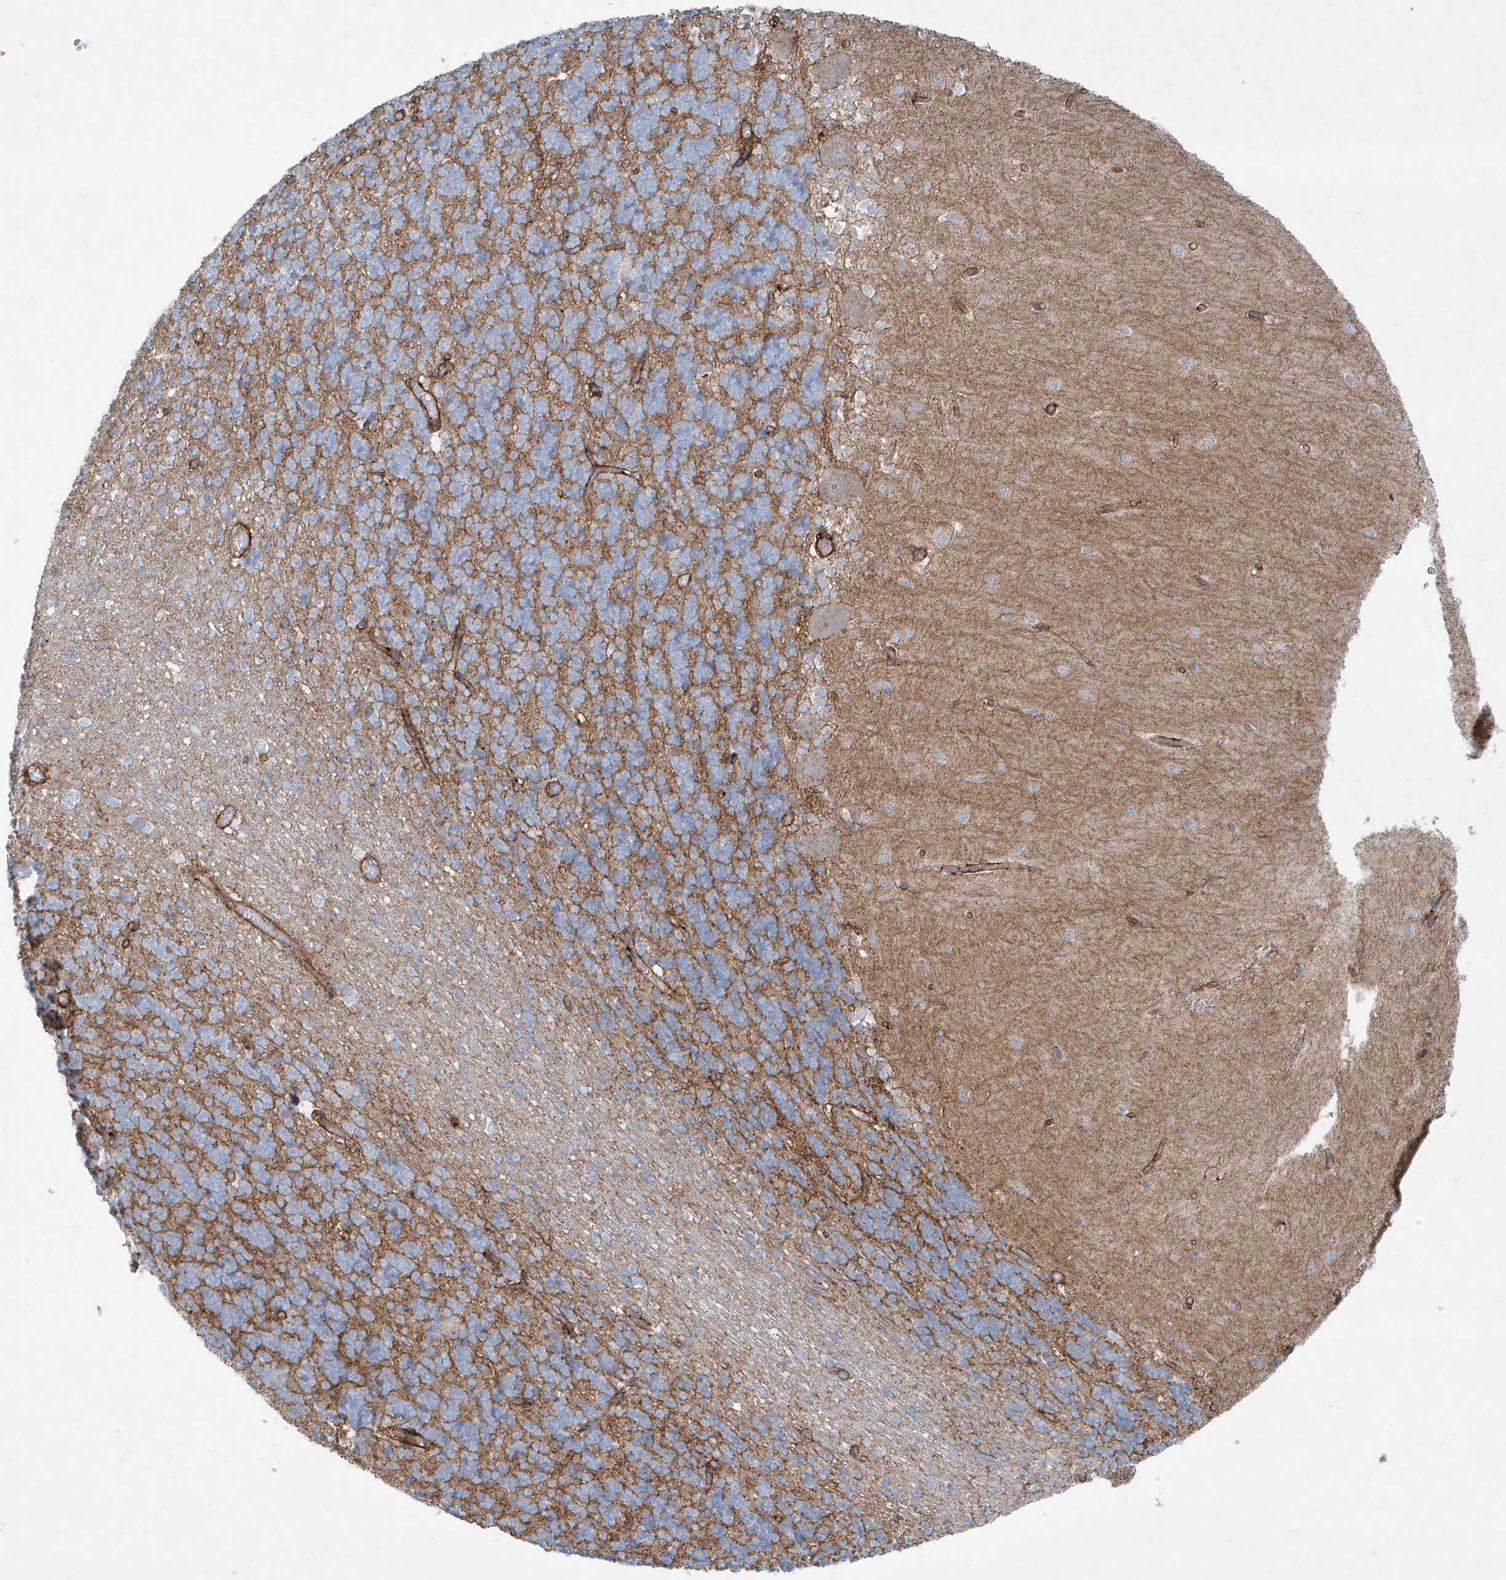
{"staining": {"intensity": "moderate", "quantity": ">75%", "location": "cytoplasmic/membranous"}, "tissue": "cerebellum", "cell_type": "Cells in granular layer", "image_type": "normal", "snomed": [{"axis": "morphology", "description": "Normal tissue, NOS"}, {"axis": "topography", "description": "Cerebellum"}], "caption": "Protein expression analysis of benign cerebellum reveals moderate cytoplasmic/membranous staining in about >75% of cells in granular layer.", "gene": "VAMP5", "patient": {"sex": "male", "age": 37}}